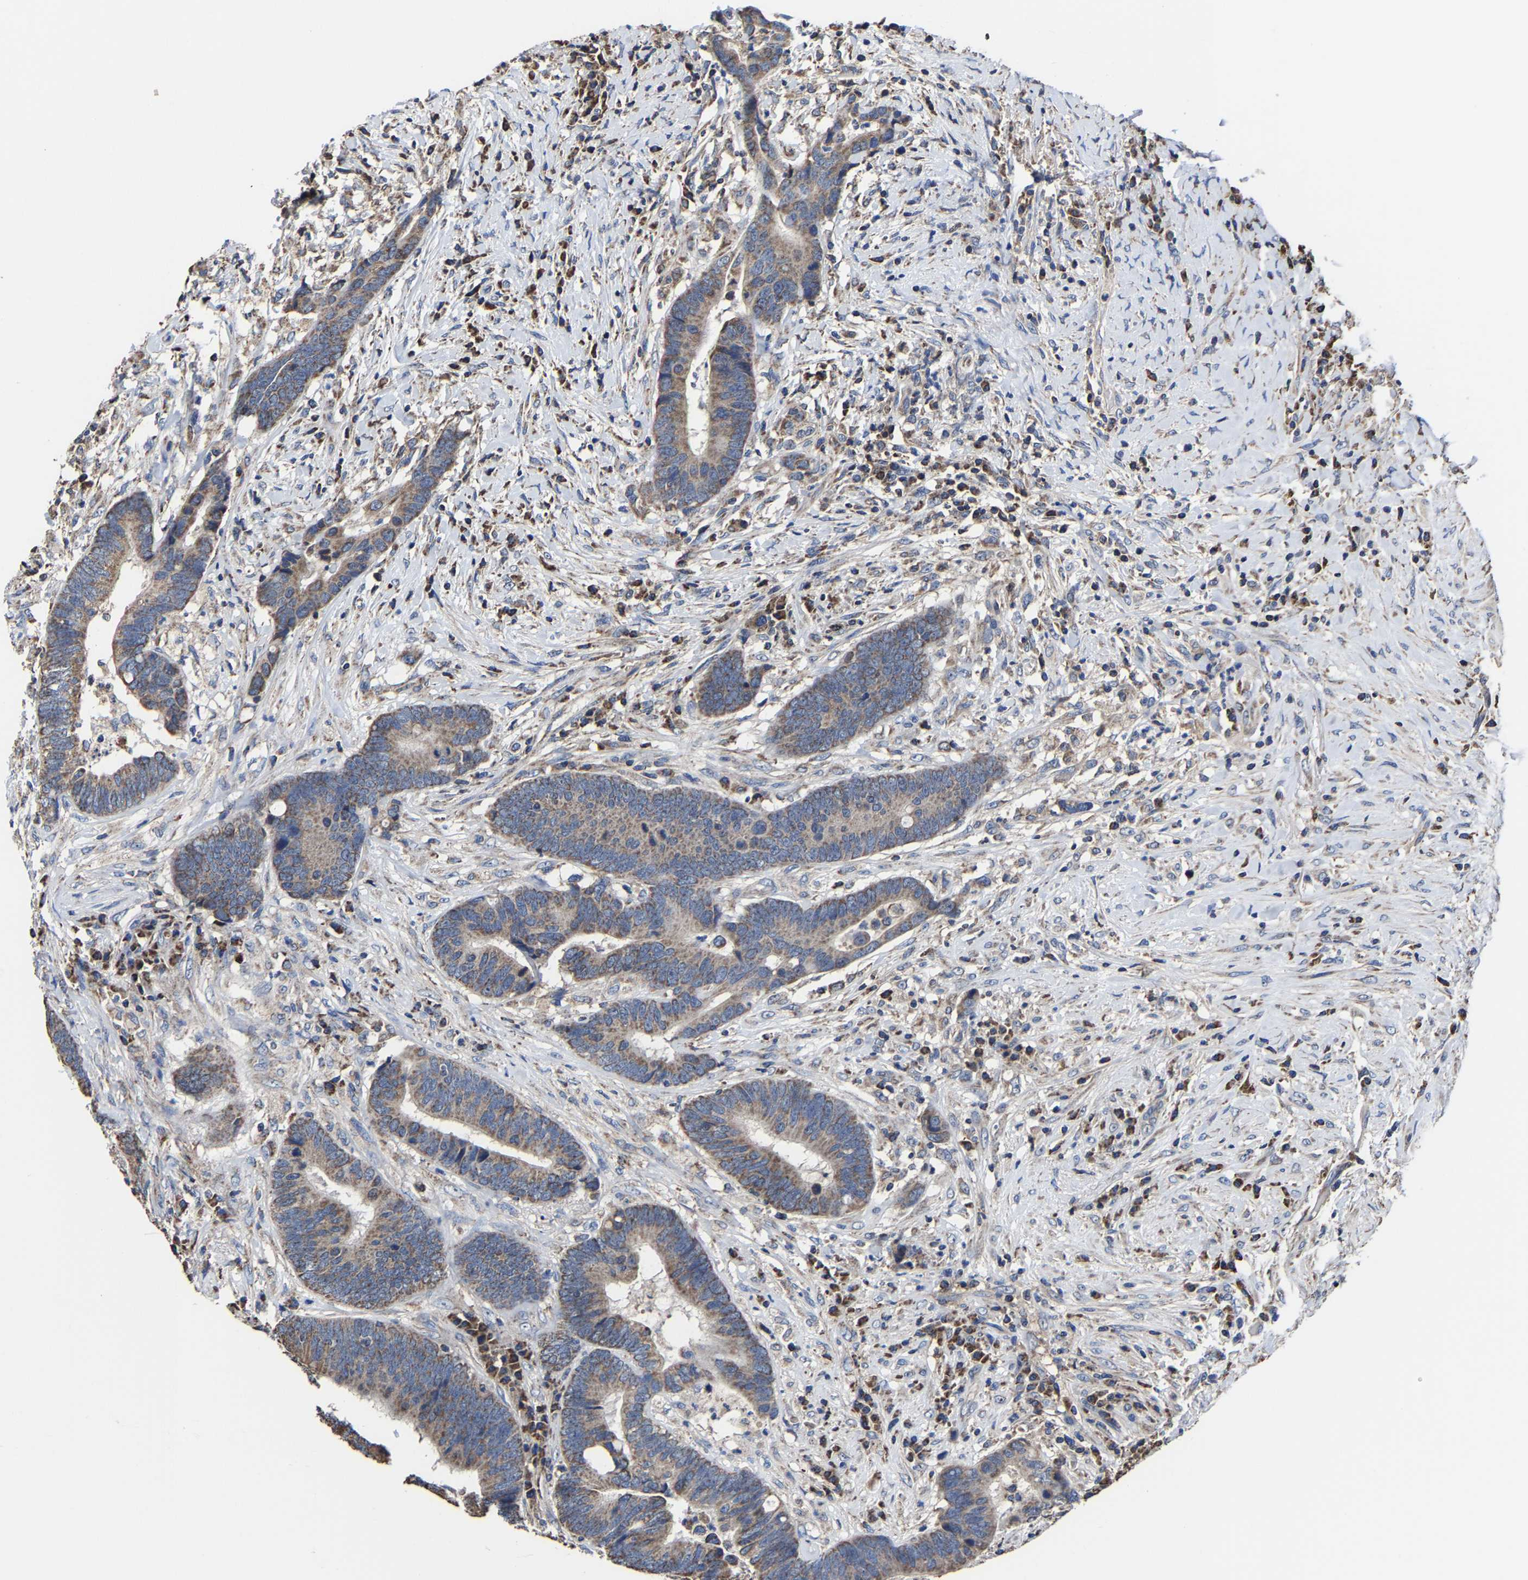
{"staining": {"intensity": "moderate", "quantity": ">75%", "location": "cytoplasmic/membranous"}, "tissue": "colorectal cancer", "cell_type": "Tumor cells", "image_type": "cancer", "snomed": [{"axis": "morphology", "description": "Adenocarcinoma, NOS"}, {"axis": "topography", "description": "Rectum"}], "caption": "The immunohistochemical stain shows moderate cytoplasmic/membranous expression in tumor cells of colorectal adenocarcinoma tissue. The protein of interest is stained brown, and the nuclei are stained in blue (DAB IHC with brightfield microscopy, high magnification).", "gene": "ZCCHC7", "patient": {"sex": "female", "age": 89}}